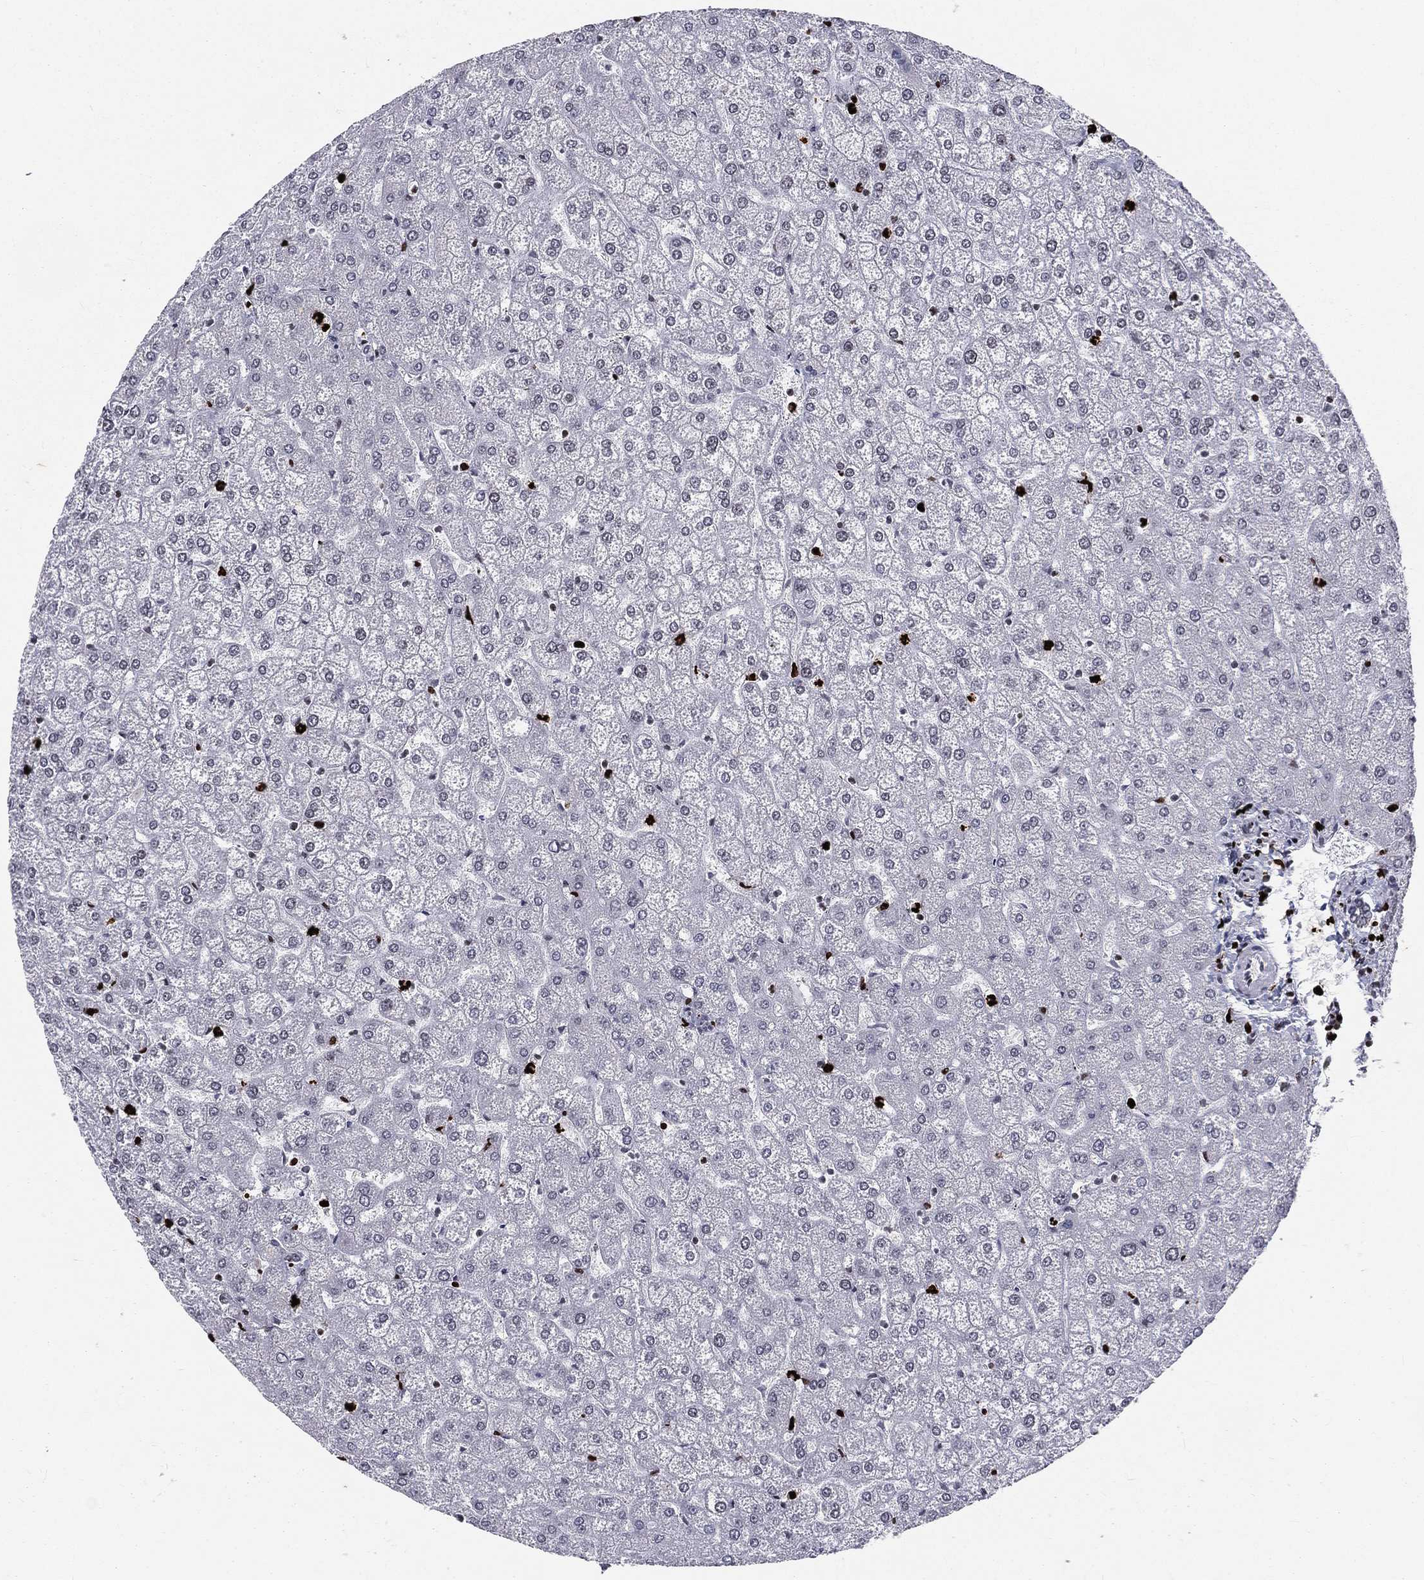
{"staining": {"intensity": "negative", "quantity": "none", "location": "none"}, "tissue": "liver", "cell_type": "Cholangiocytes", "image_type": "normal", "snomed": [{"axis": "morphology", "description": "Normal tissue, NOS"}, {"axis": "topography", "description": "Liver"}], "caption": "Benign liver was stained to show a protein in brown. There is no significant expression in cholangiocytes. Brightfield microscopy of IHC stained with DAB (brown) and hematoxylin (blue), captured at high magnification.", "gene": "MNDA", "patient": {"sex": "female", "age": 32}}